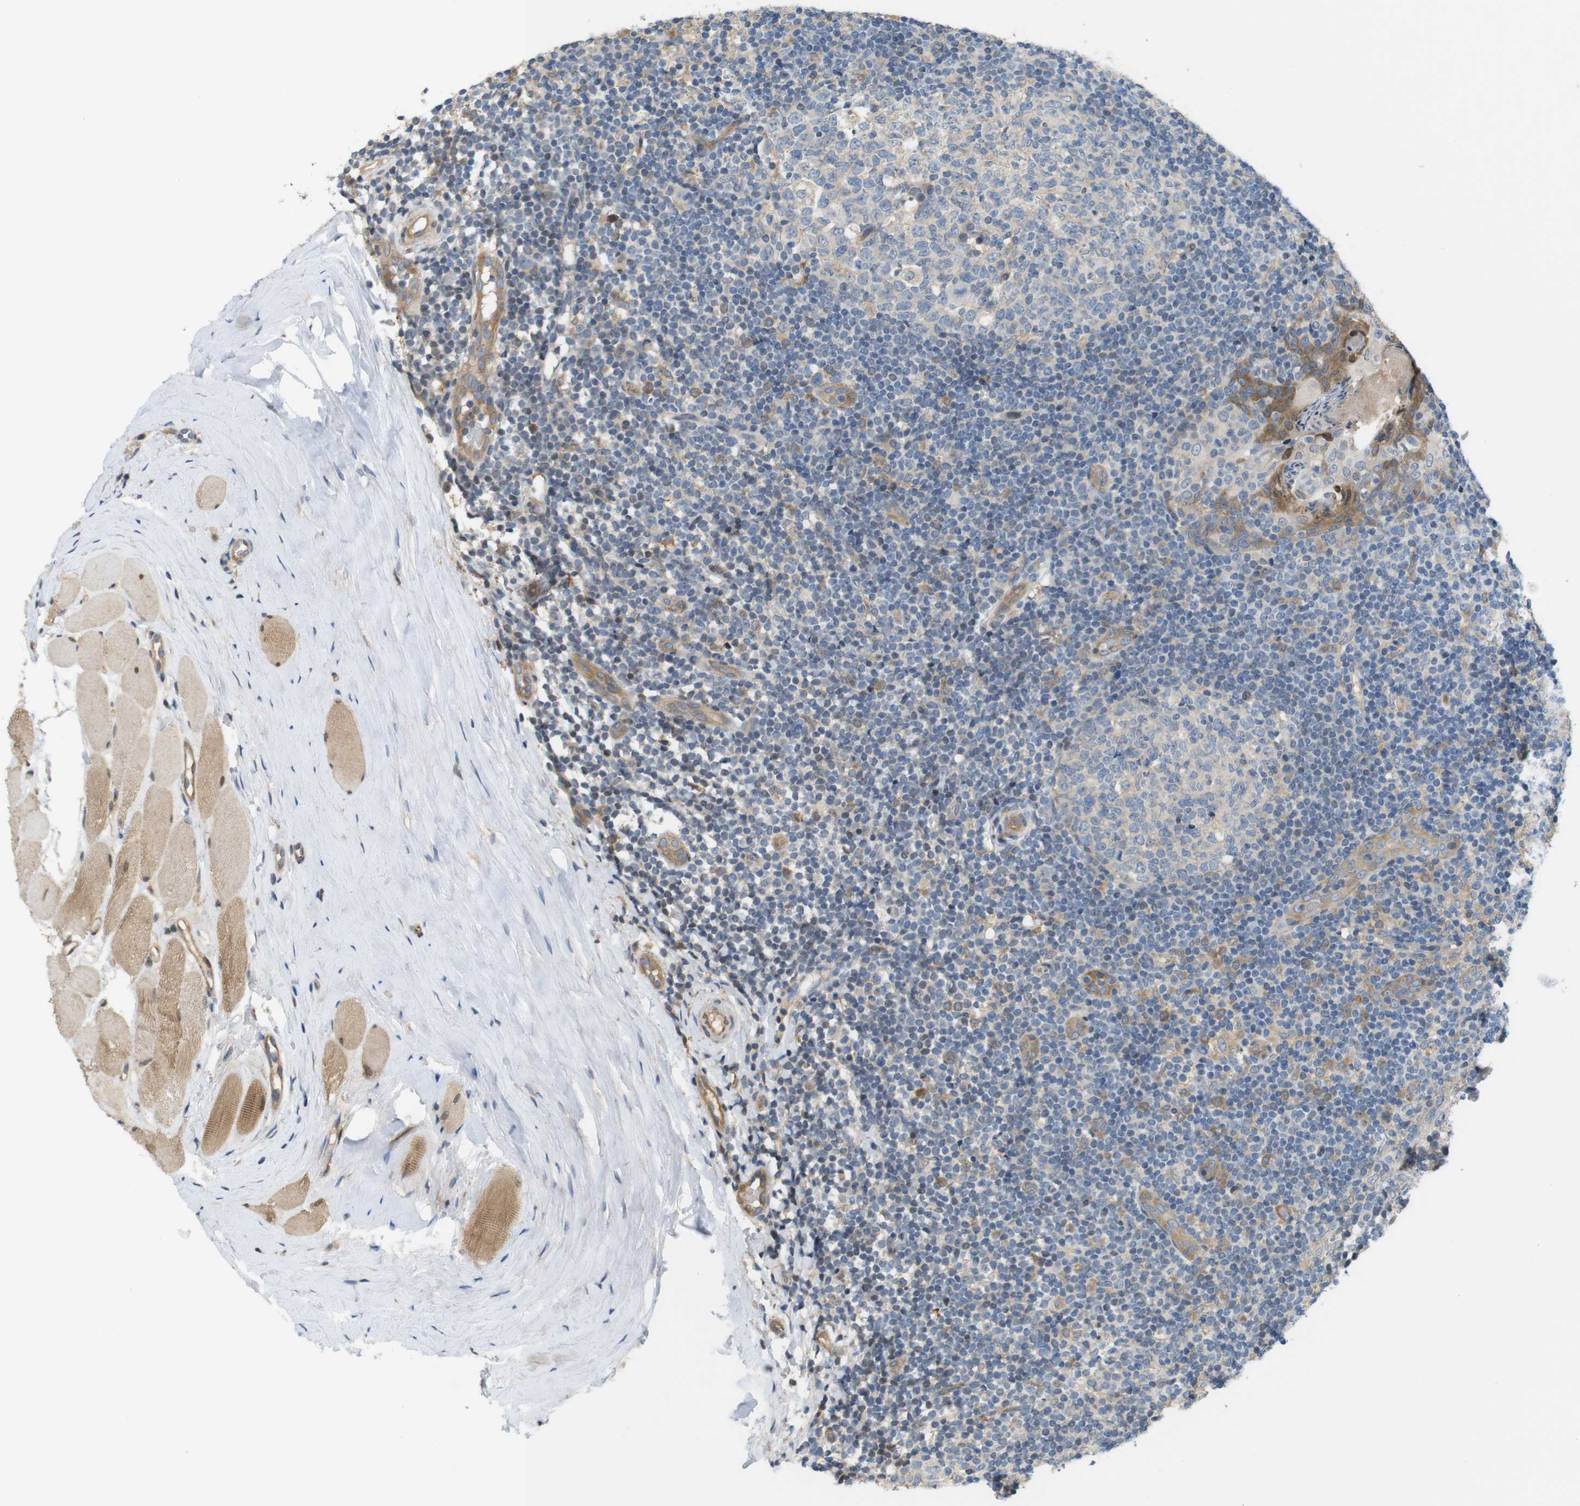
{"staining": {"intensity": "negative", "quantity": "none", "location": "none"}, "tissue": "tonsil", "cell_type": "Germinal center cells", "image_type": "normal", "snomed": [{"axis": "morphology", "description": "Normal tissue, NOS"}, {"axis": "topography", "description": "Tonsil"}], "caption": "Immunohistochemistry of benign tonsil shows no expression in germinal center cells.", "gene": "PCDH10", "patient": {"sex": "female", "age": 19}}